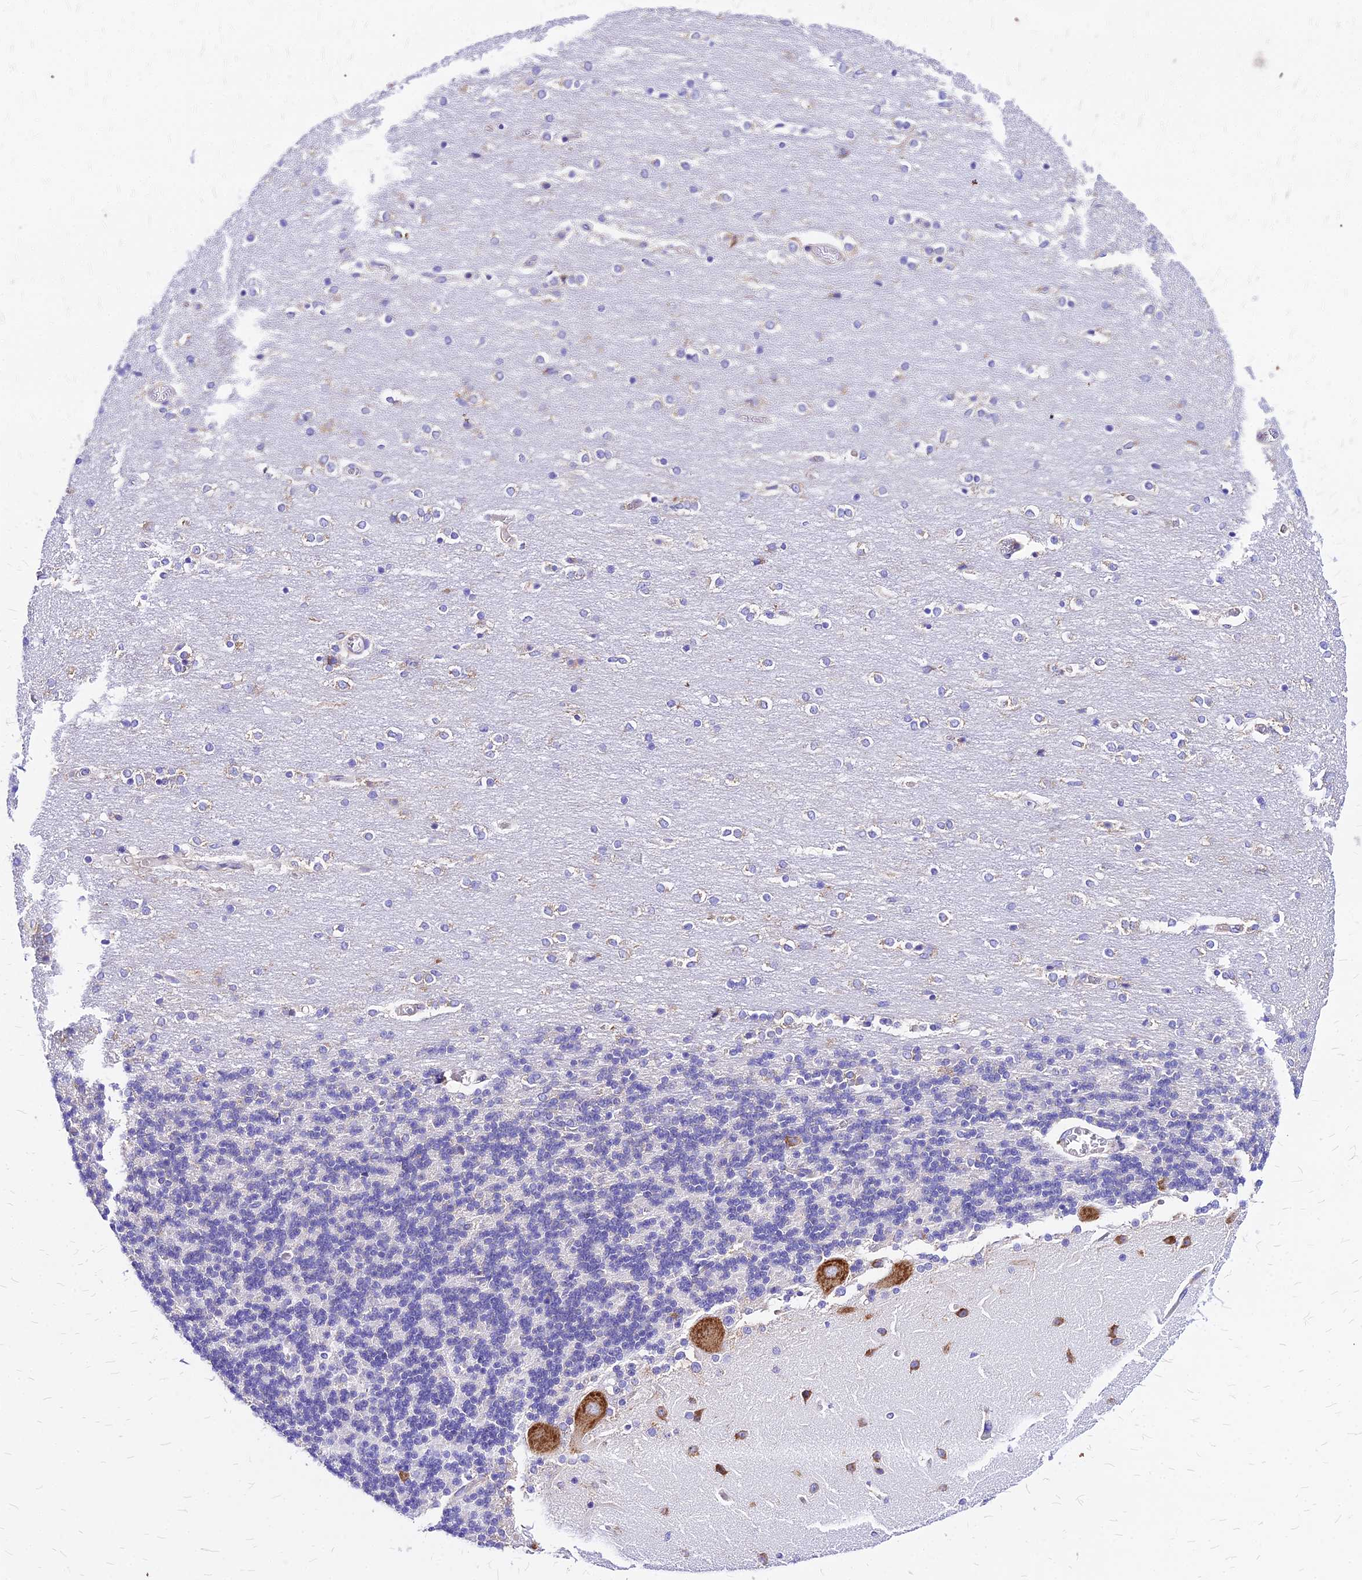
{"staining": {"intensity": "negative", "quantity": "none", "location": "none"}, "tissue": "cerebellum", "cell_type": "Cells in granular layer", "image_type": "normal", "snomed": [{"axis": "morphology", "description": "Normal tissue, NOS"}, {"axis": "topography", "description": "Cerebellum"}], "caption": "A histopathology image of human cerebellum is negative for staining in cells in granular layer. (Brightfield microscopy of DAB (3,3'-diaminobenzidine) immunohistochemistry at high magnification).", "gene": "RPL19", "patient": {"sex": "female", "age": 54}}